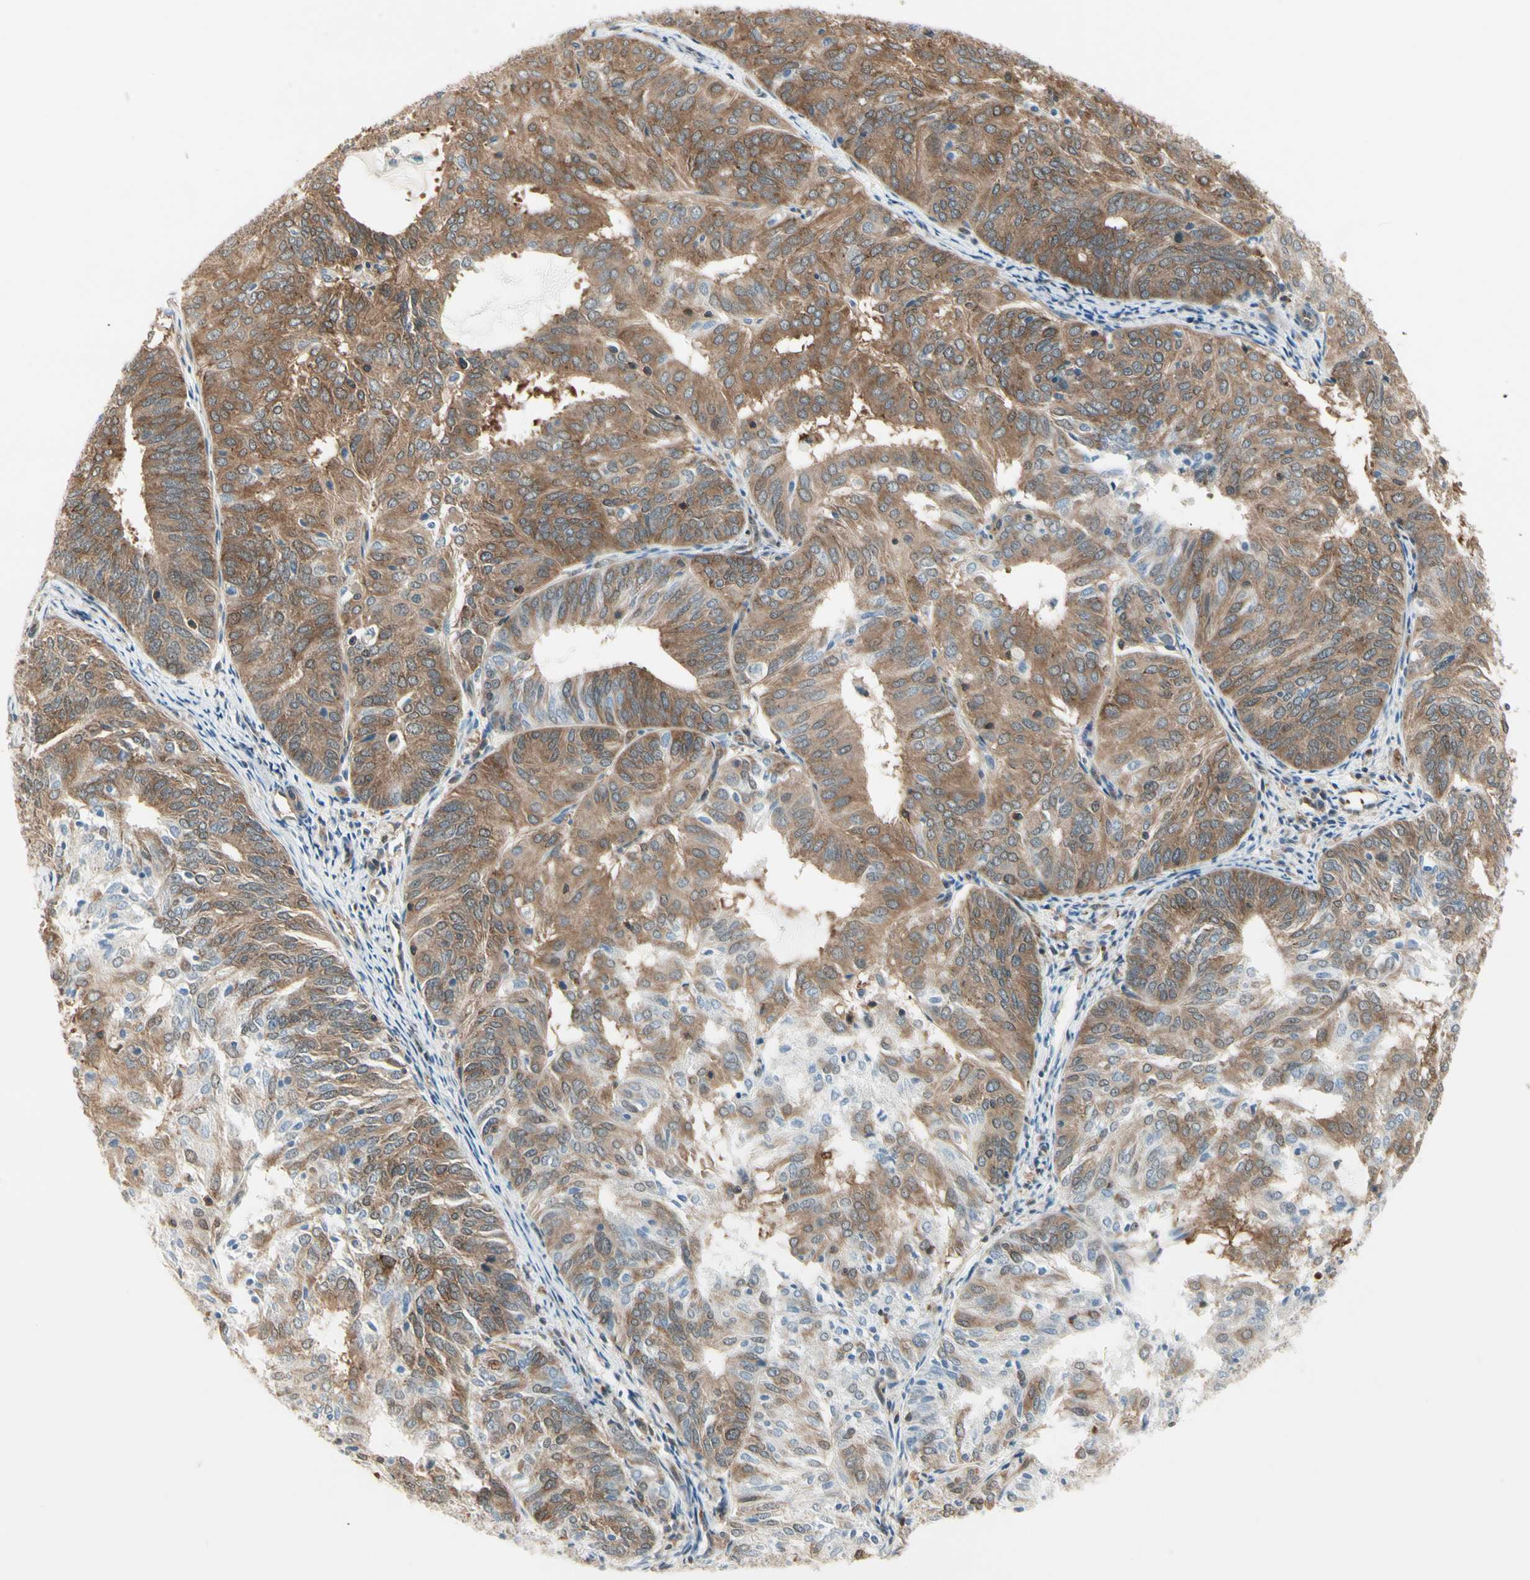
{"staining": {"intensity": "moderate", "quantity": ">75%", "location": "cytoplasmic/membranous"}, "tissue": "endometrial cancer", "cell_type": "Tumor cells", "image_type": "cancer", "snomed": [{"axis": "morphology", "description": "Adenocarcinoma, NOS"}, {"axis": "topography", "description": "Uterus"}], "caption": "A brown stain labels moderate cytoplasmic/membranous staining of a protein in adenocarcinoma (endometrial) tumor cells.", "gene": "OXSR1", "patient": {"sex": "female", "age": 60}}